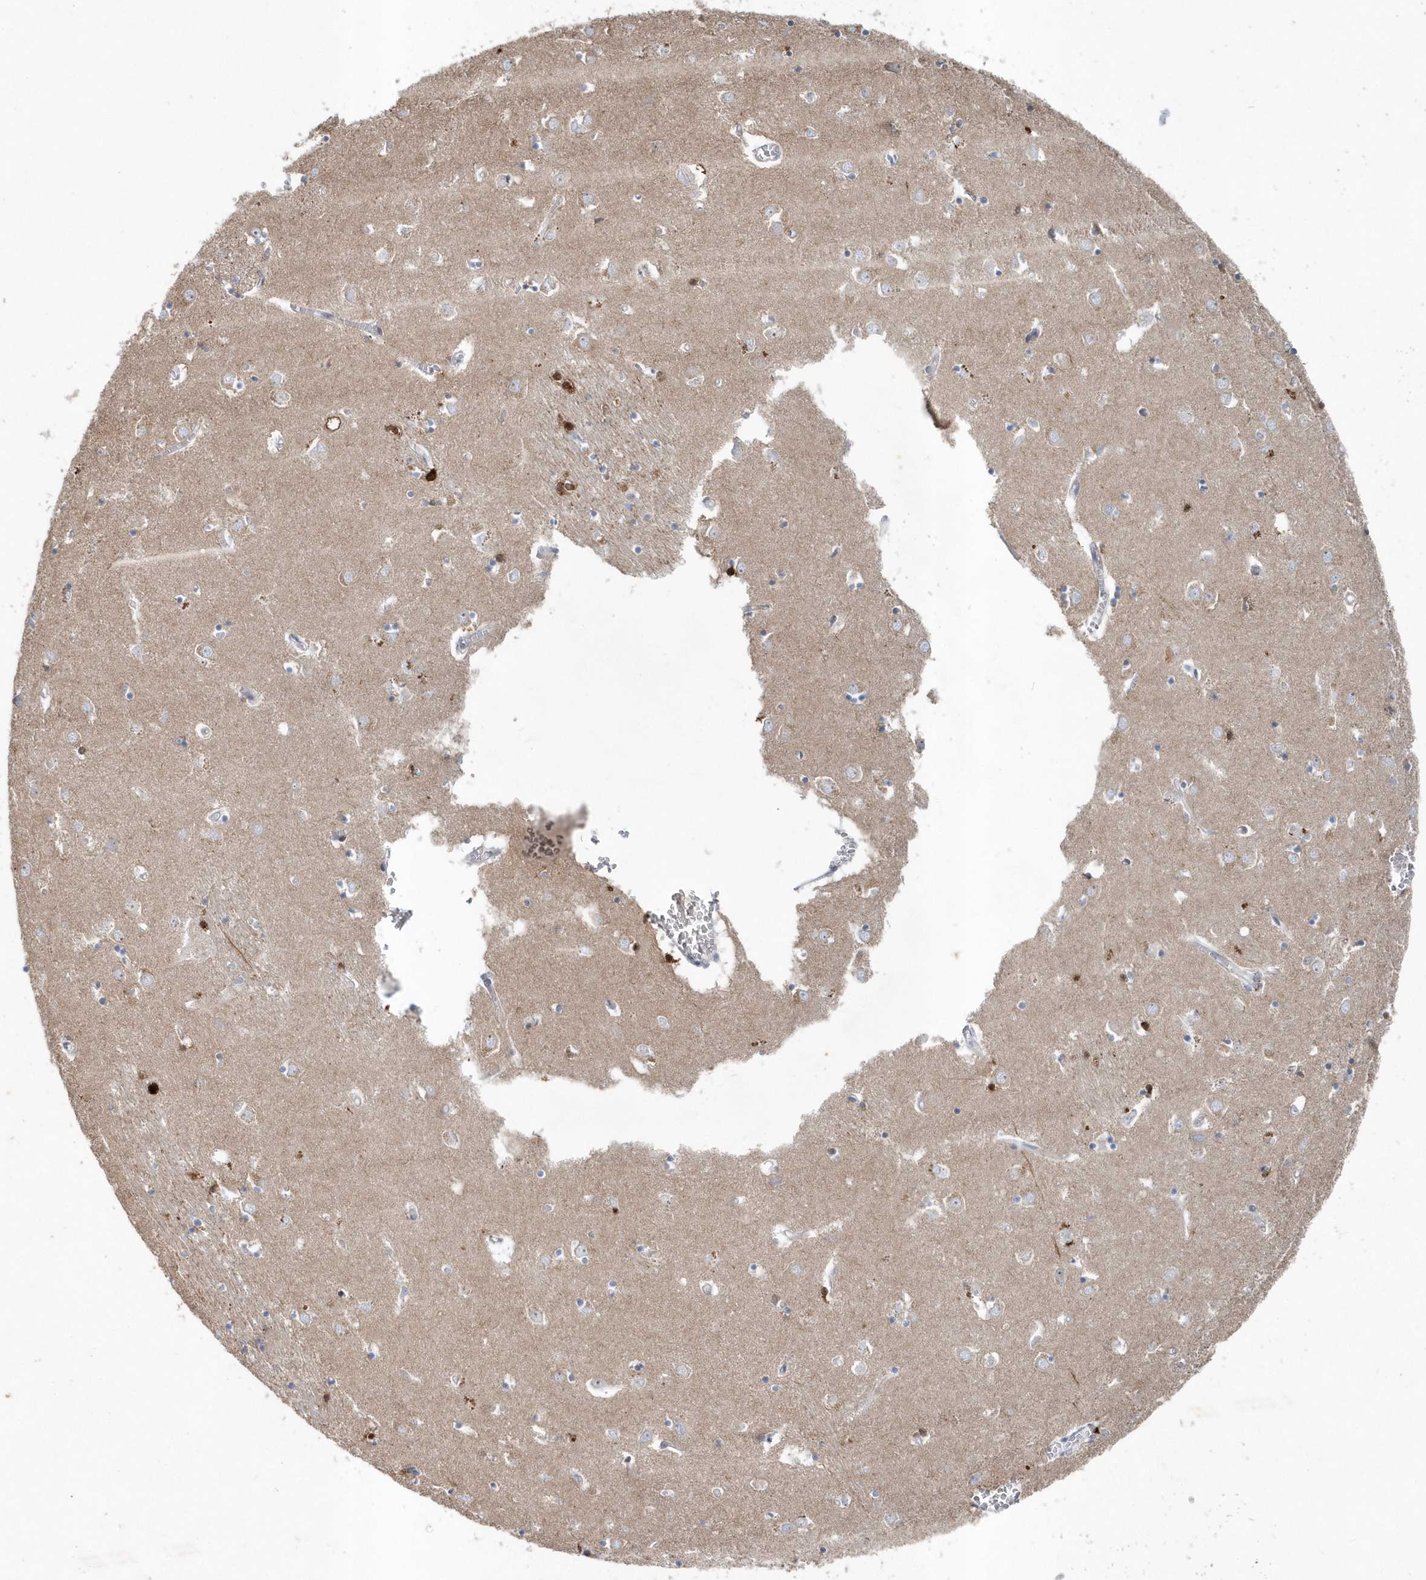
{"staining": {"intensity": "negative", "quantity": "none", "location": "none"}, "tissue": "caudate", "cell_type": "Glial cells", "image_type": "normal", "snomed": [{"axis": "morphology", "description": "Normal tissue, NOS"}, {"axis": "topography", "description": "Lateral ventricle wall"}], "caption": "The micrograph shows no staining of glial cells in normal caudate. The staining was performed using DAB (3,3'-diaminobenzidine) to visualize the protein expression in brown, while the nuclei were stained in blue with hematoxylin (Magnification: 20x).", "gene": "MCC", "patient": {"sex": "male", "age": 70}}